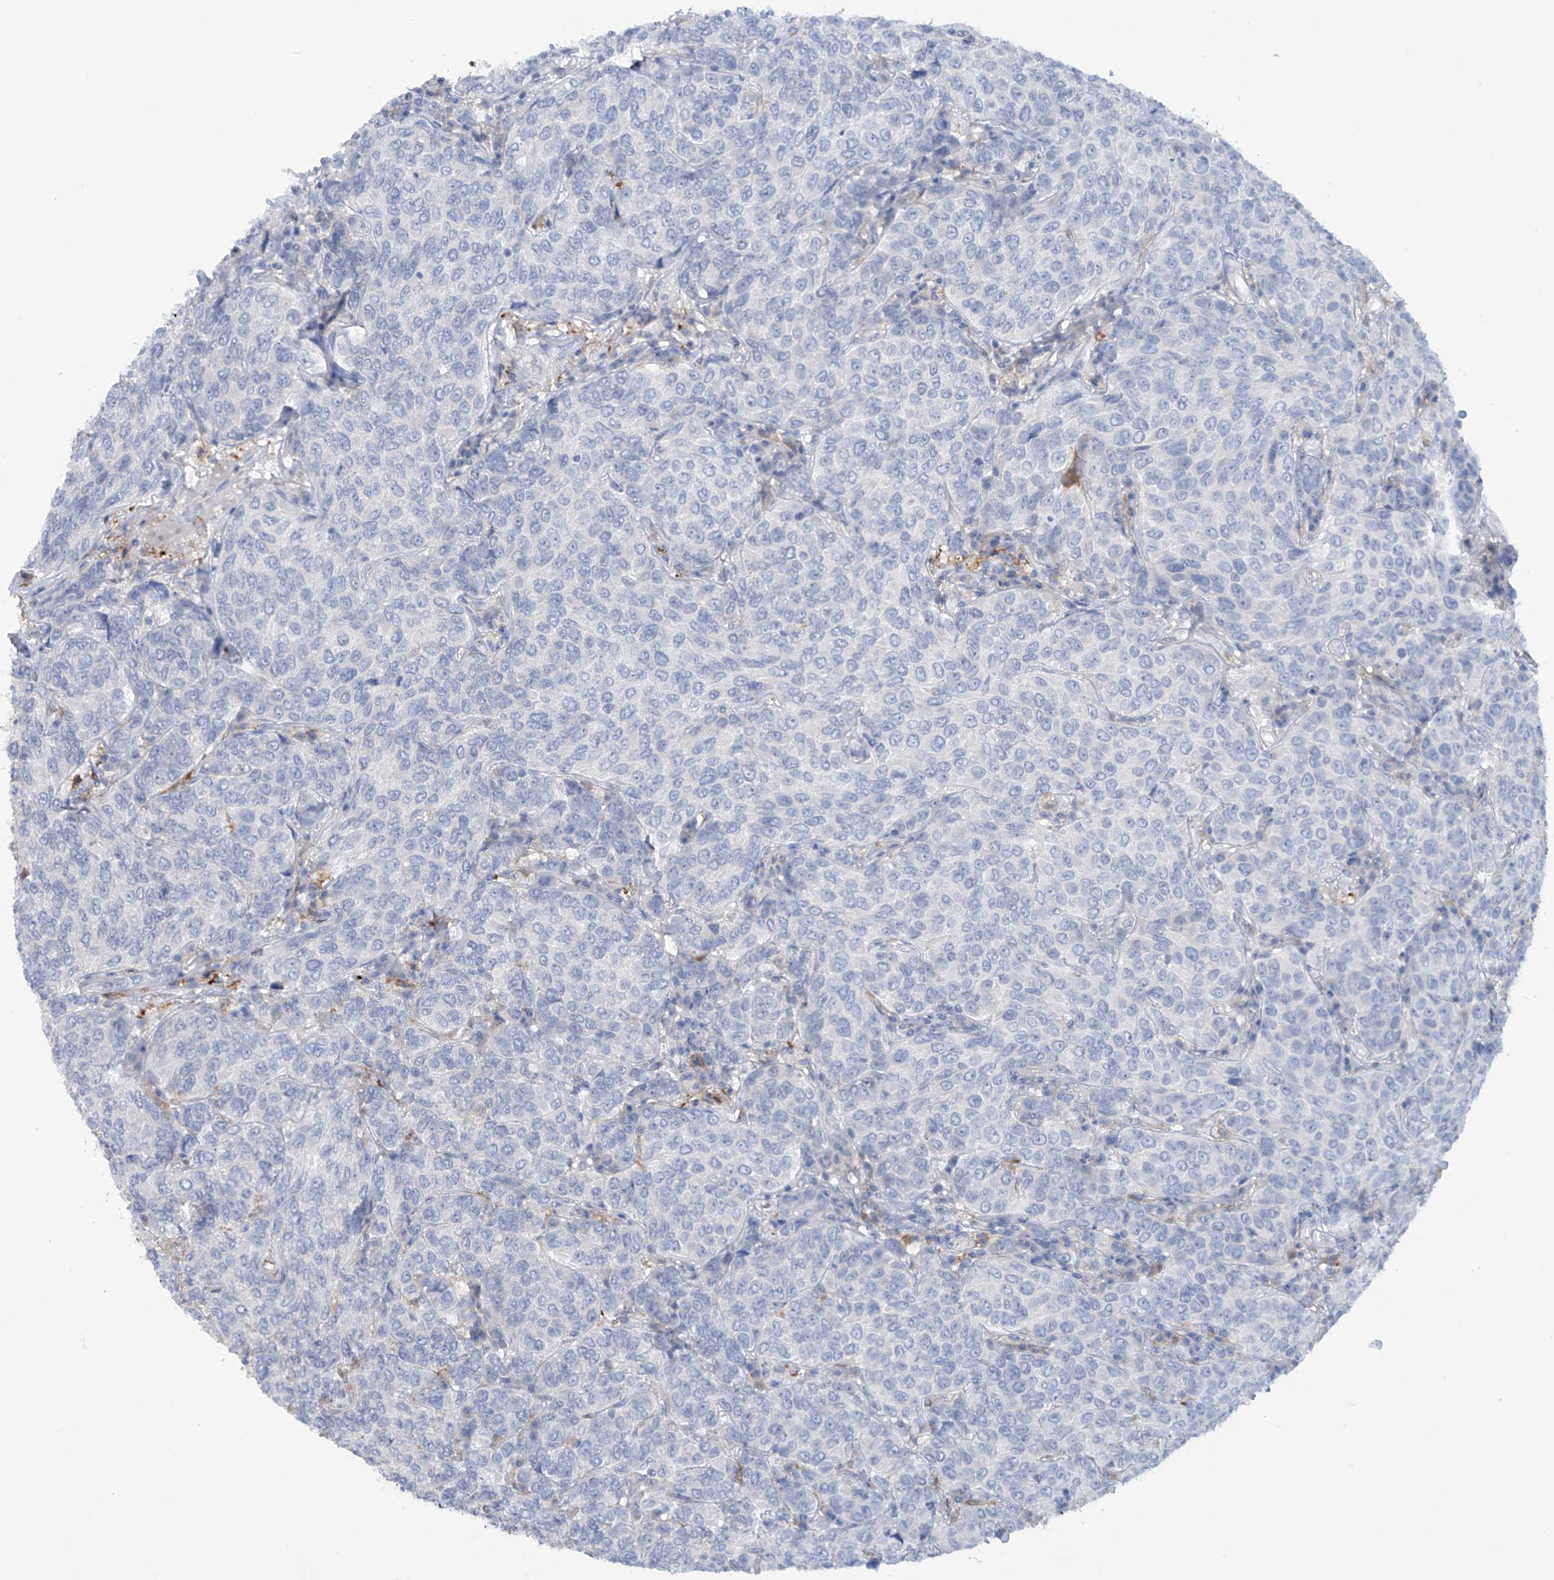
{"staining": {"intensity": "negative", "quantity": "none", "location": "none"}, "tissue": "breast cancer", "cell_type": "Tumor cells", "image_type": "cancer", "snomed": [{"axis": "morphology", "description": "Duct carcinoma"}, {"axis": "topography", "description": "Breast"}], "caption": "A high-resolution histopathology image shows IHC staining of breast invasive ductal carcinoma, which exhibits no significant positivity in tumor cells. (Brightfield microscopy of DAB (3,3'-diaminobenzidine) immunohistochemistry at high magnification).", "gene": "TRMT2B", "patient": {"sex": "female", "age": 55}}